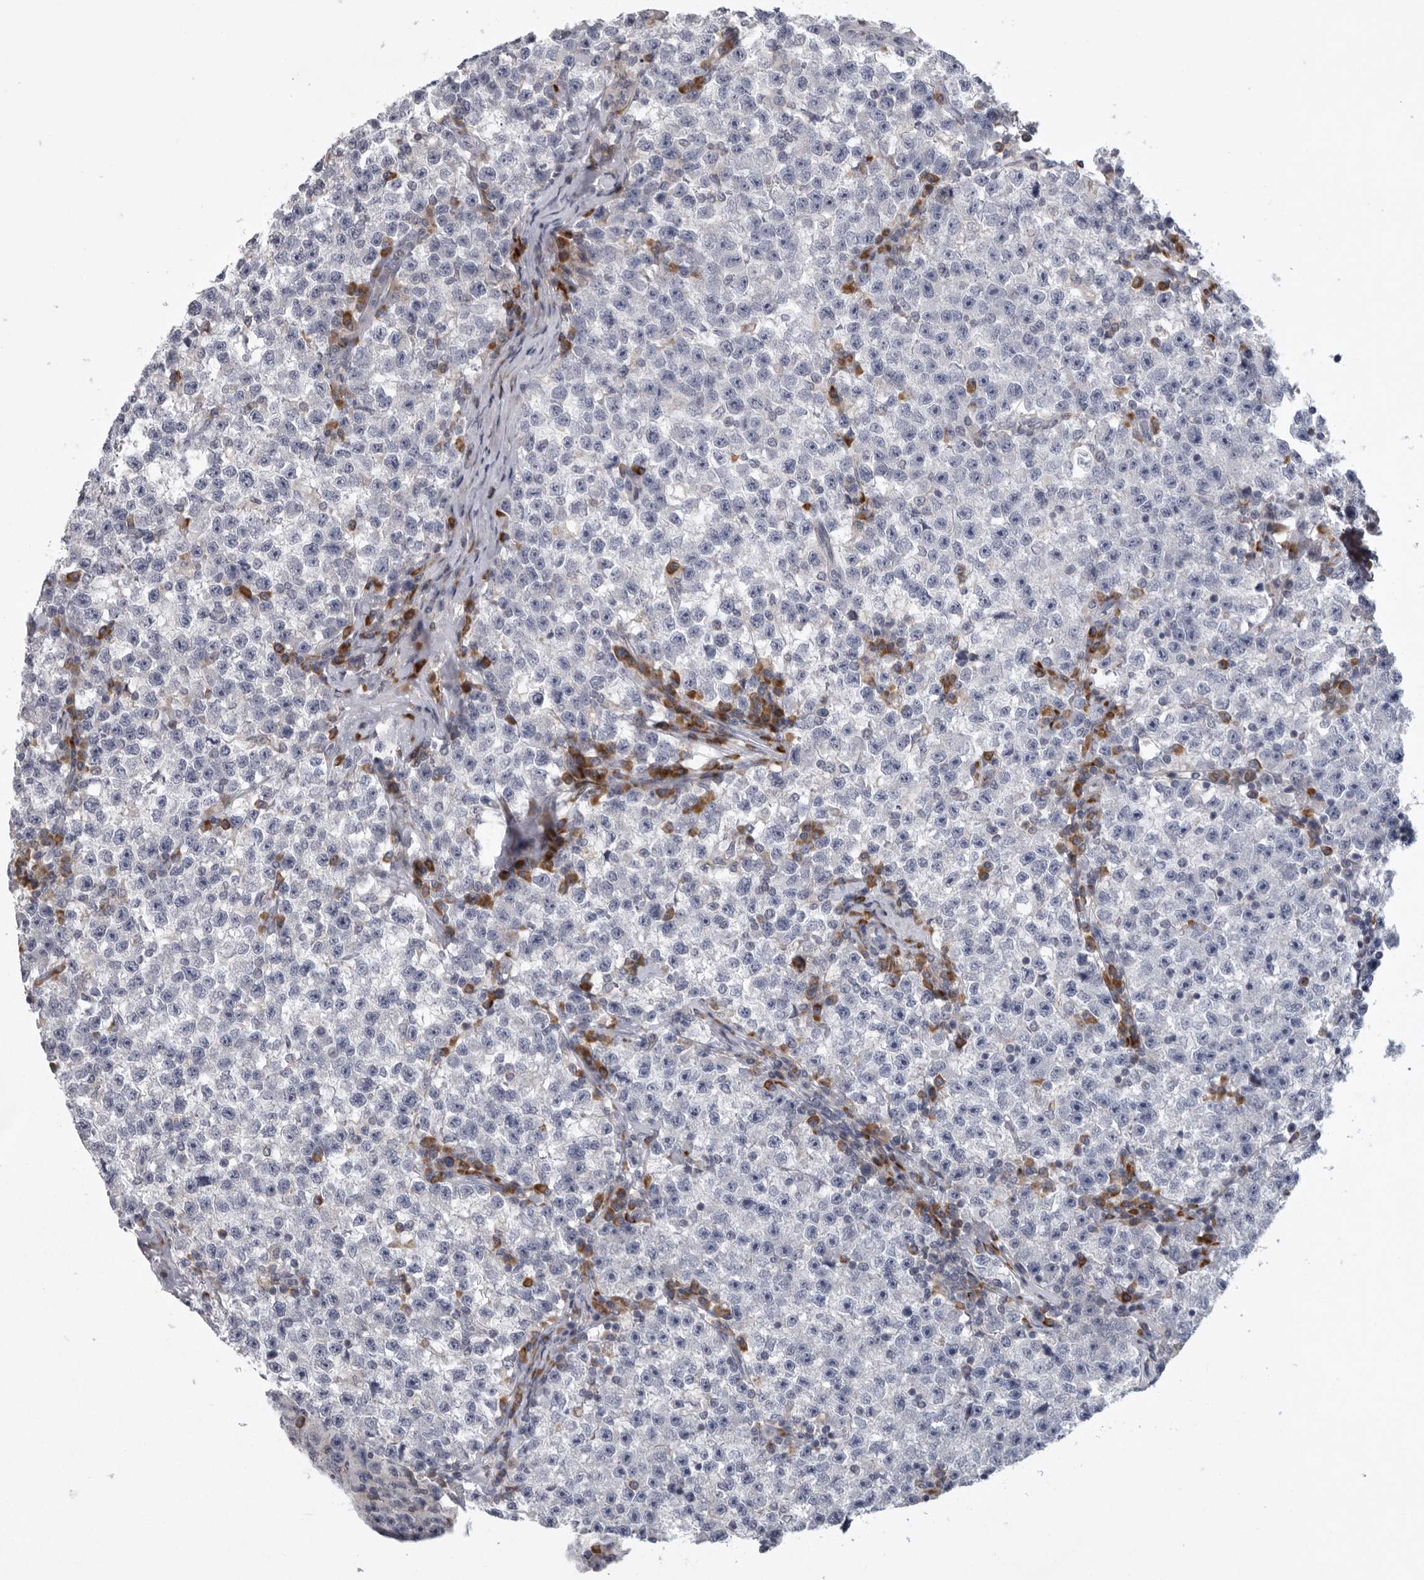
{"staining": {"intensity": "negative", "quantity": "none", "location": "none"}, "tissue": "testis cancer", "cell_type": "Tumor cells", "image_type": "cancer", "snomed": [{"axis": "morphology", "description": "Seminoma, NOS"}, {"axis": "topography", "description": "Testis"}], "caption": "Tumor cells are negative for protein expression in human testis cancer (seminoma).", "gene": "USP24", "patient": {"sex": "male", "age": 22}}